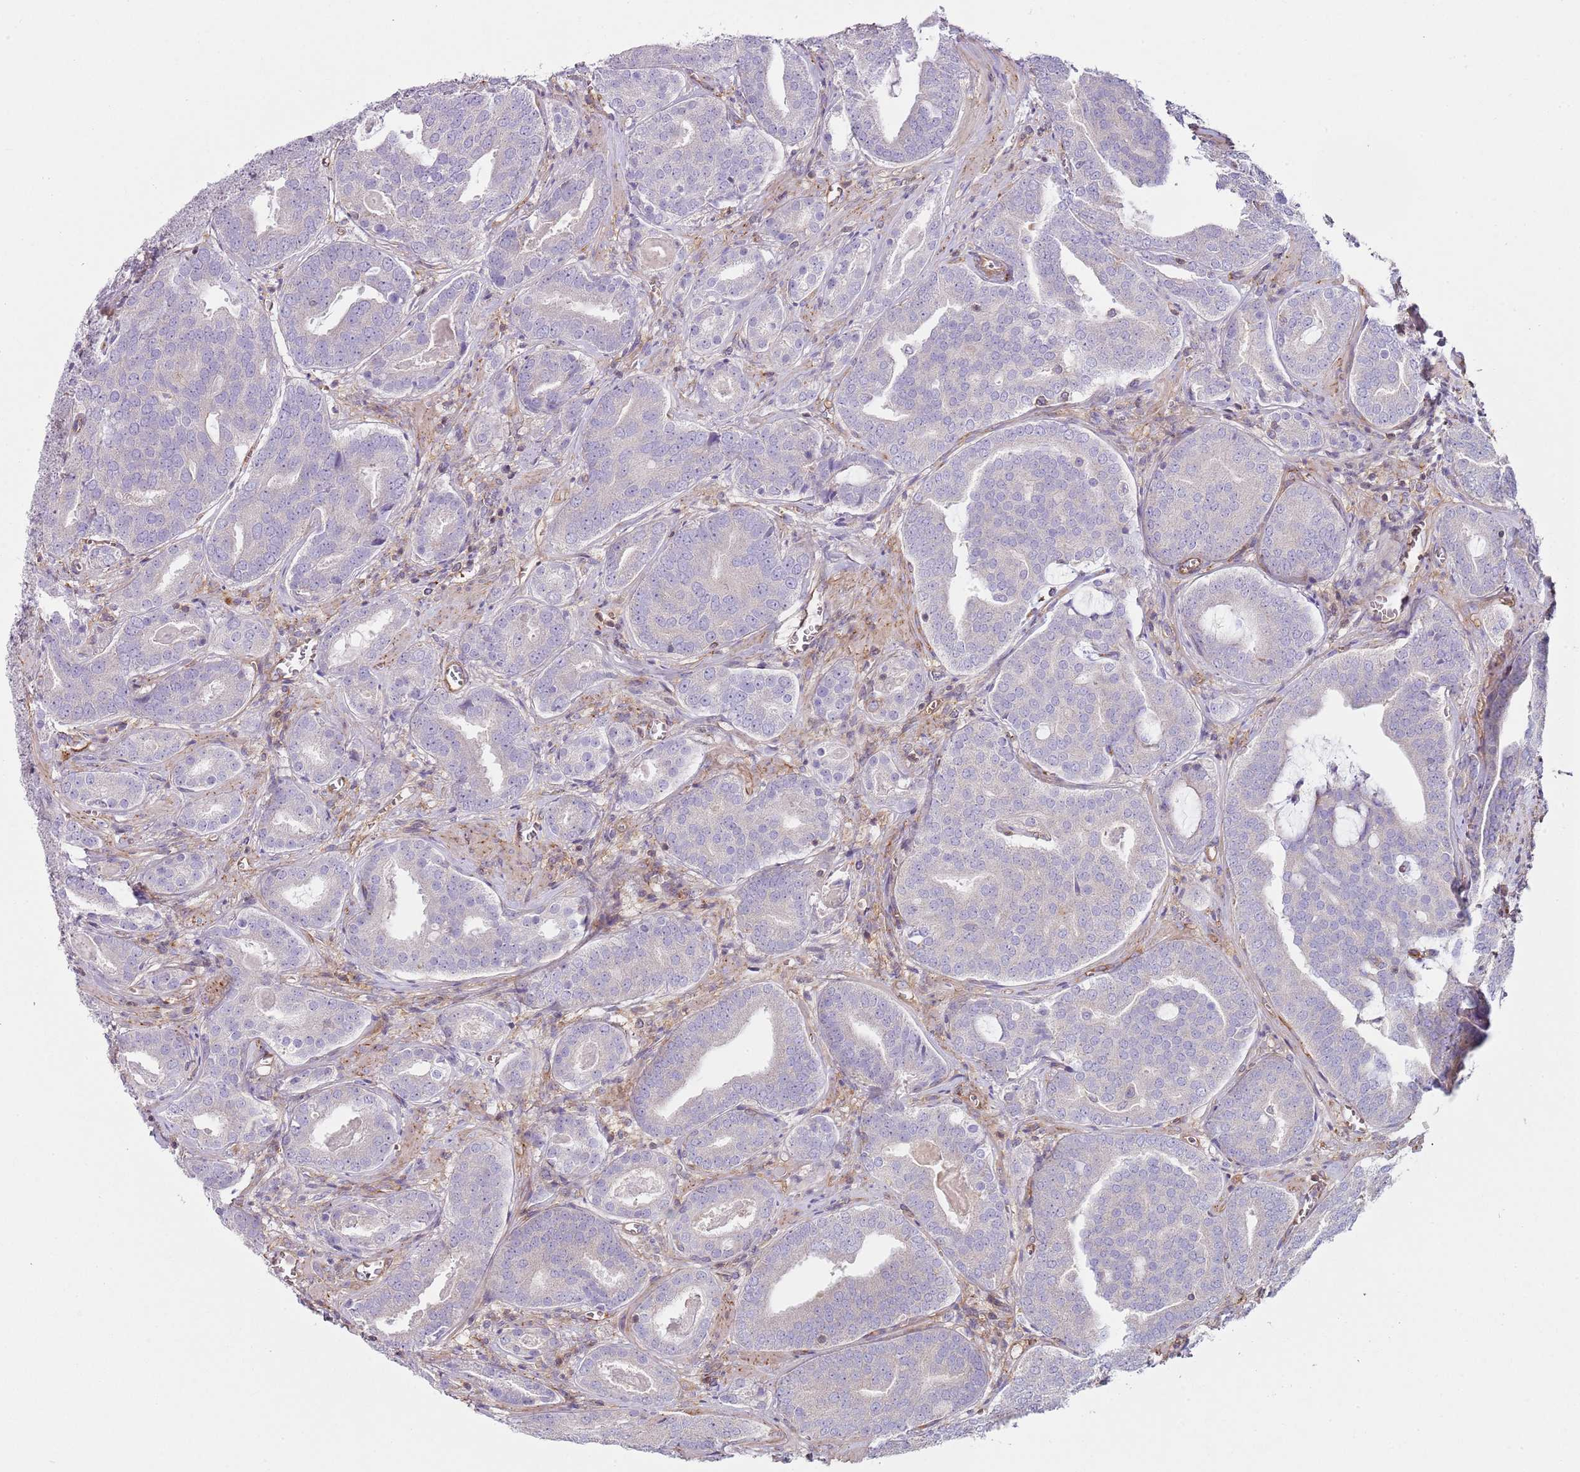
{"staining": {"intensity": "negative", "quantity": "none", "location": "none"}, "tissue": "prostate cancer", "cell_type": "Tumor cells", "image_type": "cancer", "snomed": [{"axis": "morphology", "description": "Adenocarcinoma, High grade"}, {"axis": "topography", "description": "Prostate"}], "caption": "An IHC image of prostate cancer is shown. There is no staining in tumor cells of prostate cancer.", "gene": "GNAI3", "patient": {"sex": "male", "age": 55}}